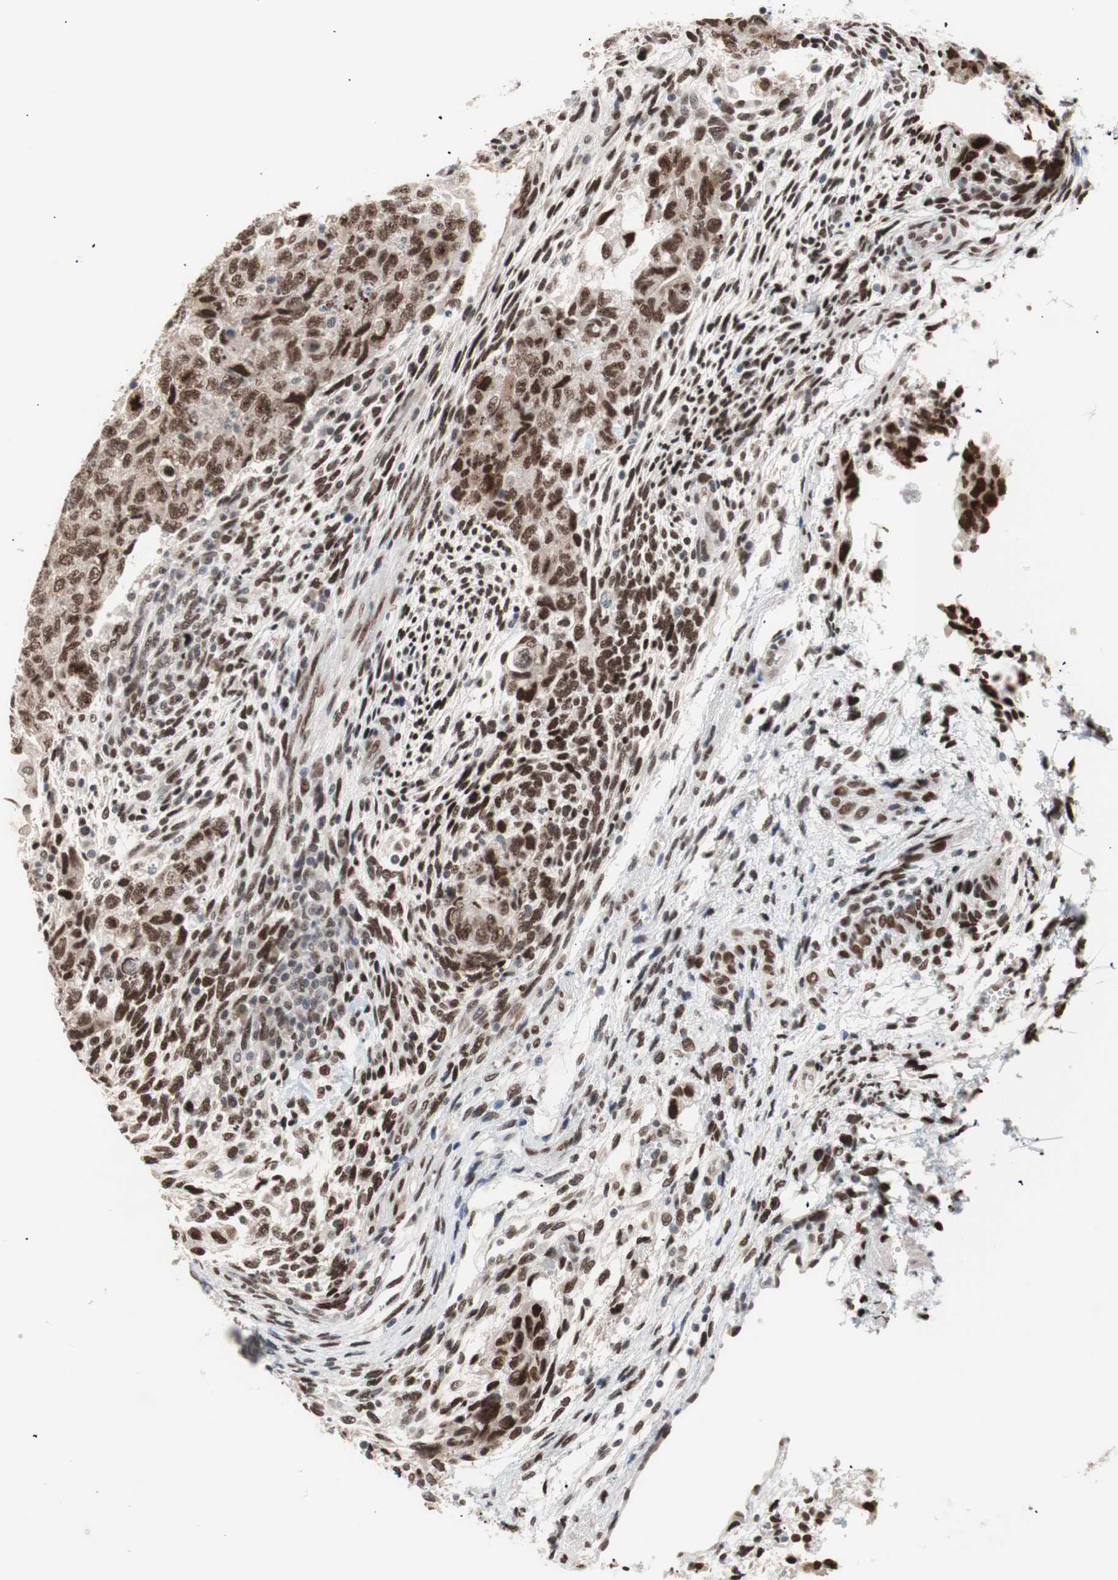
{"staining": {"intensity": "strong", "quantity": ">75%", "location": "nuclear"}, "tissue": "testis cancer", "cell_type": "Tumor cells", "image_type": "cancer", "snomed": [{"axis": "morphology", "description": "Normal tissue, NOS"}, {"axis": "morphology", "description": "Carcinoma, Embryonal, NOS"}, {"axis": "topography", "description": "Testis"}], "caption": "Immunohistochemical staining of human testis cancer (embryonal carcinoma) exhibits strong nuclear protein positivity in about >75% of tumor cells.", "gene": "LIG3", "patient": {"sex": "male", "age": 36}}